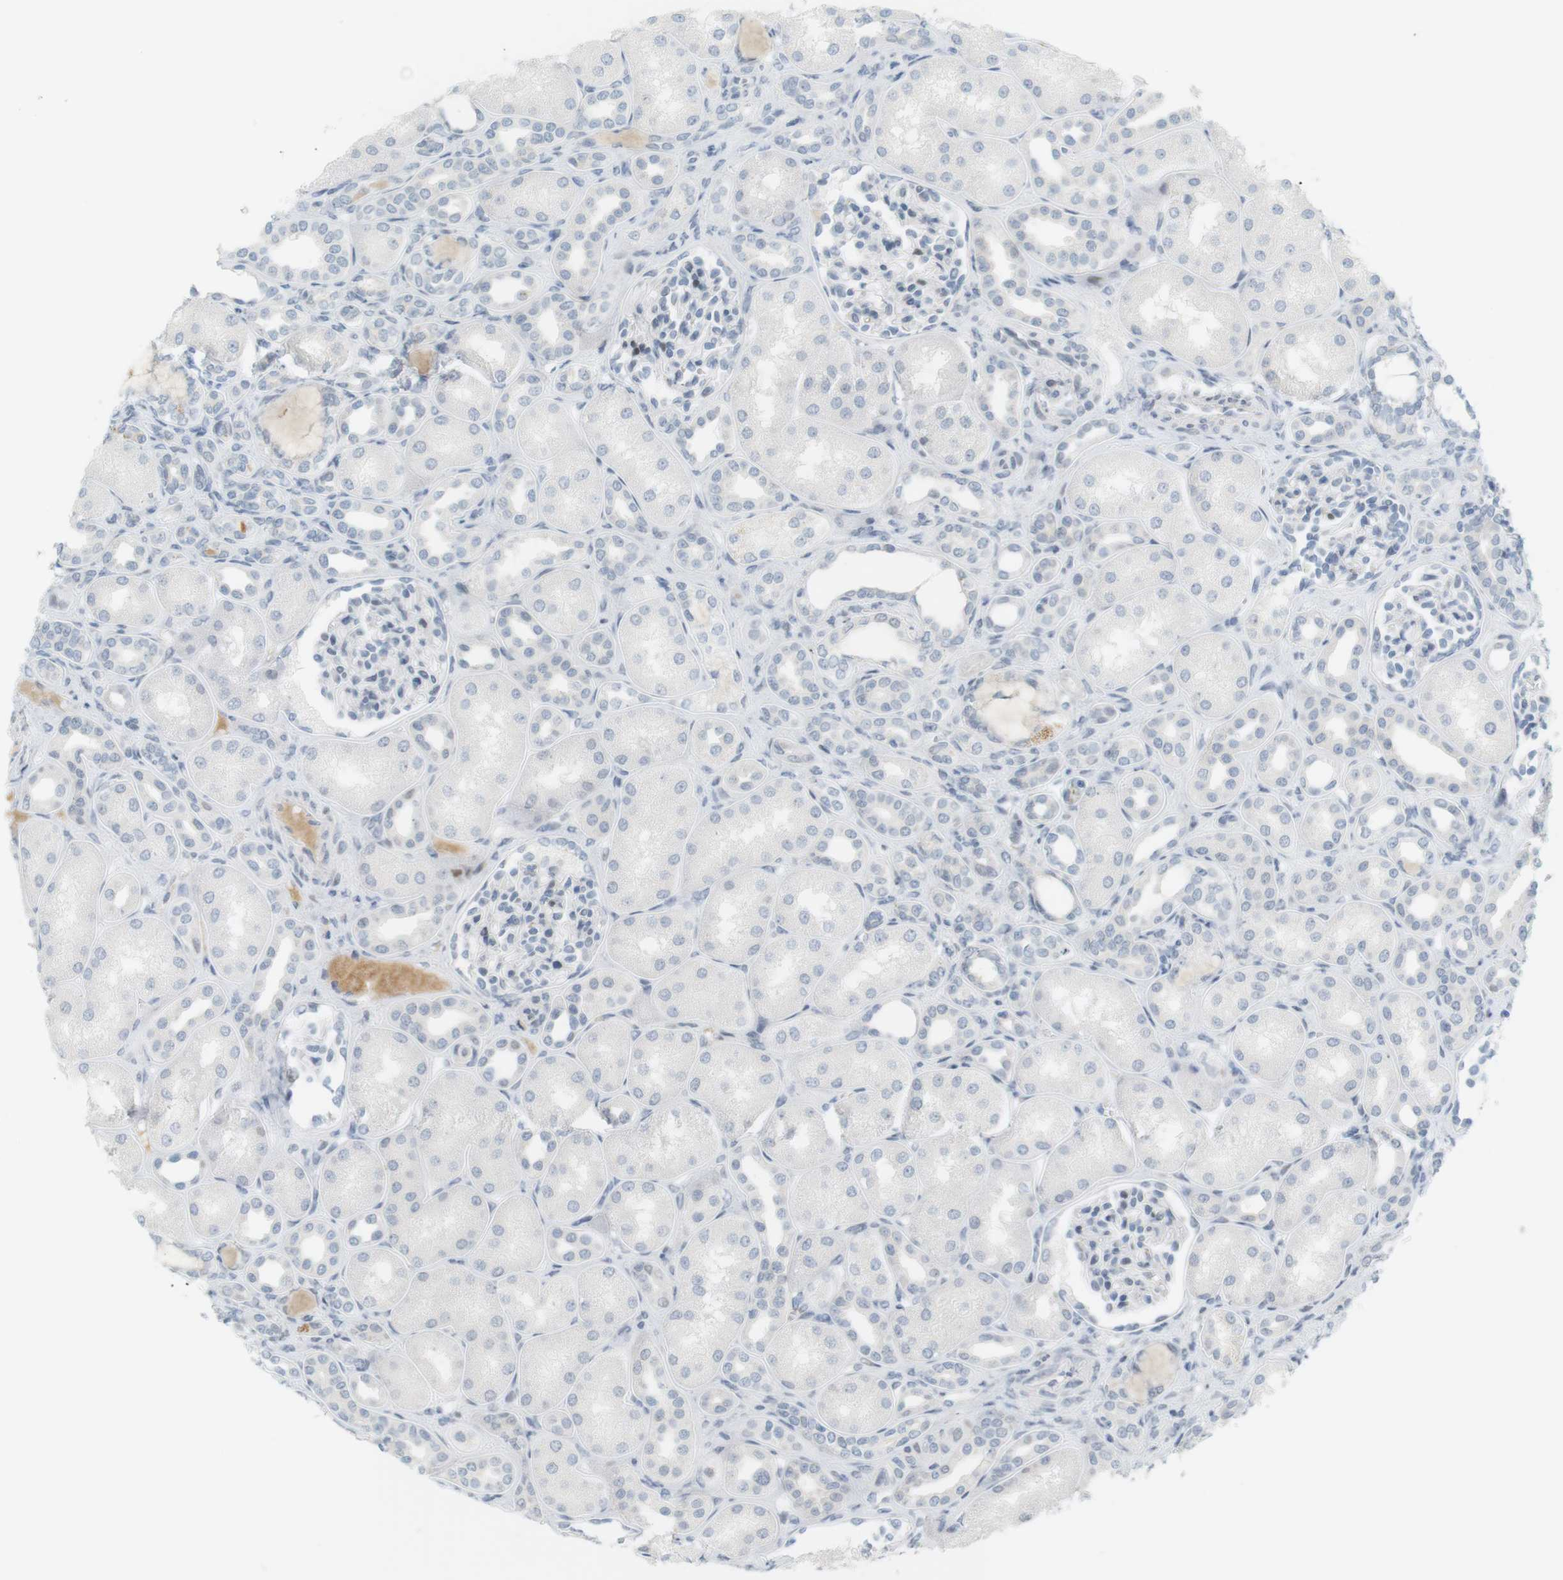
{"staining": {"intensity": "negative", "quantity": "none", "location": "none"}, "tissue": "kidney", "cell_type": "Cells in glomeruli", "image_type": "normal", "snomed": [{"axis": "morphology", "description": "Normal tissue, NOS"}, {"axis": "topography", "description": "Kidney"}], "caption": "Protein analysis of normal kidney shows no significant expression in cells in glomeruli. (Brightfield microscopy of DAB (3,3'-diaminobenzidine) immunohistochemistry at high magnification).", "gene": "DMC1", "patient": {"sex": "male", "age": 7}}